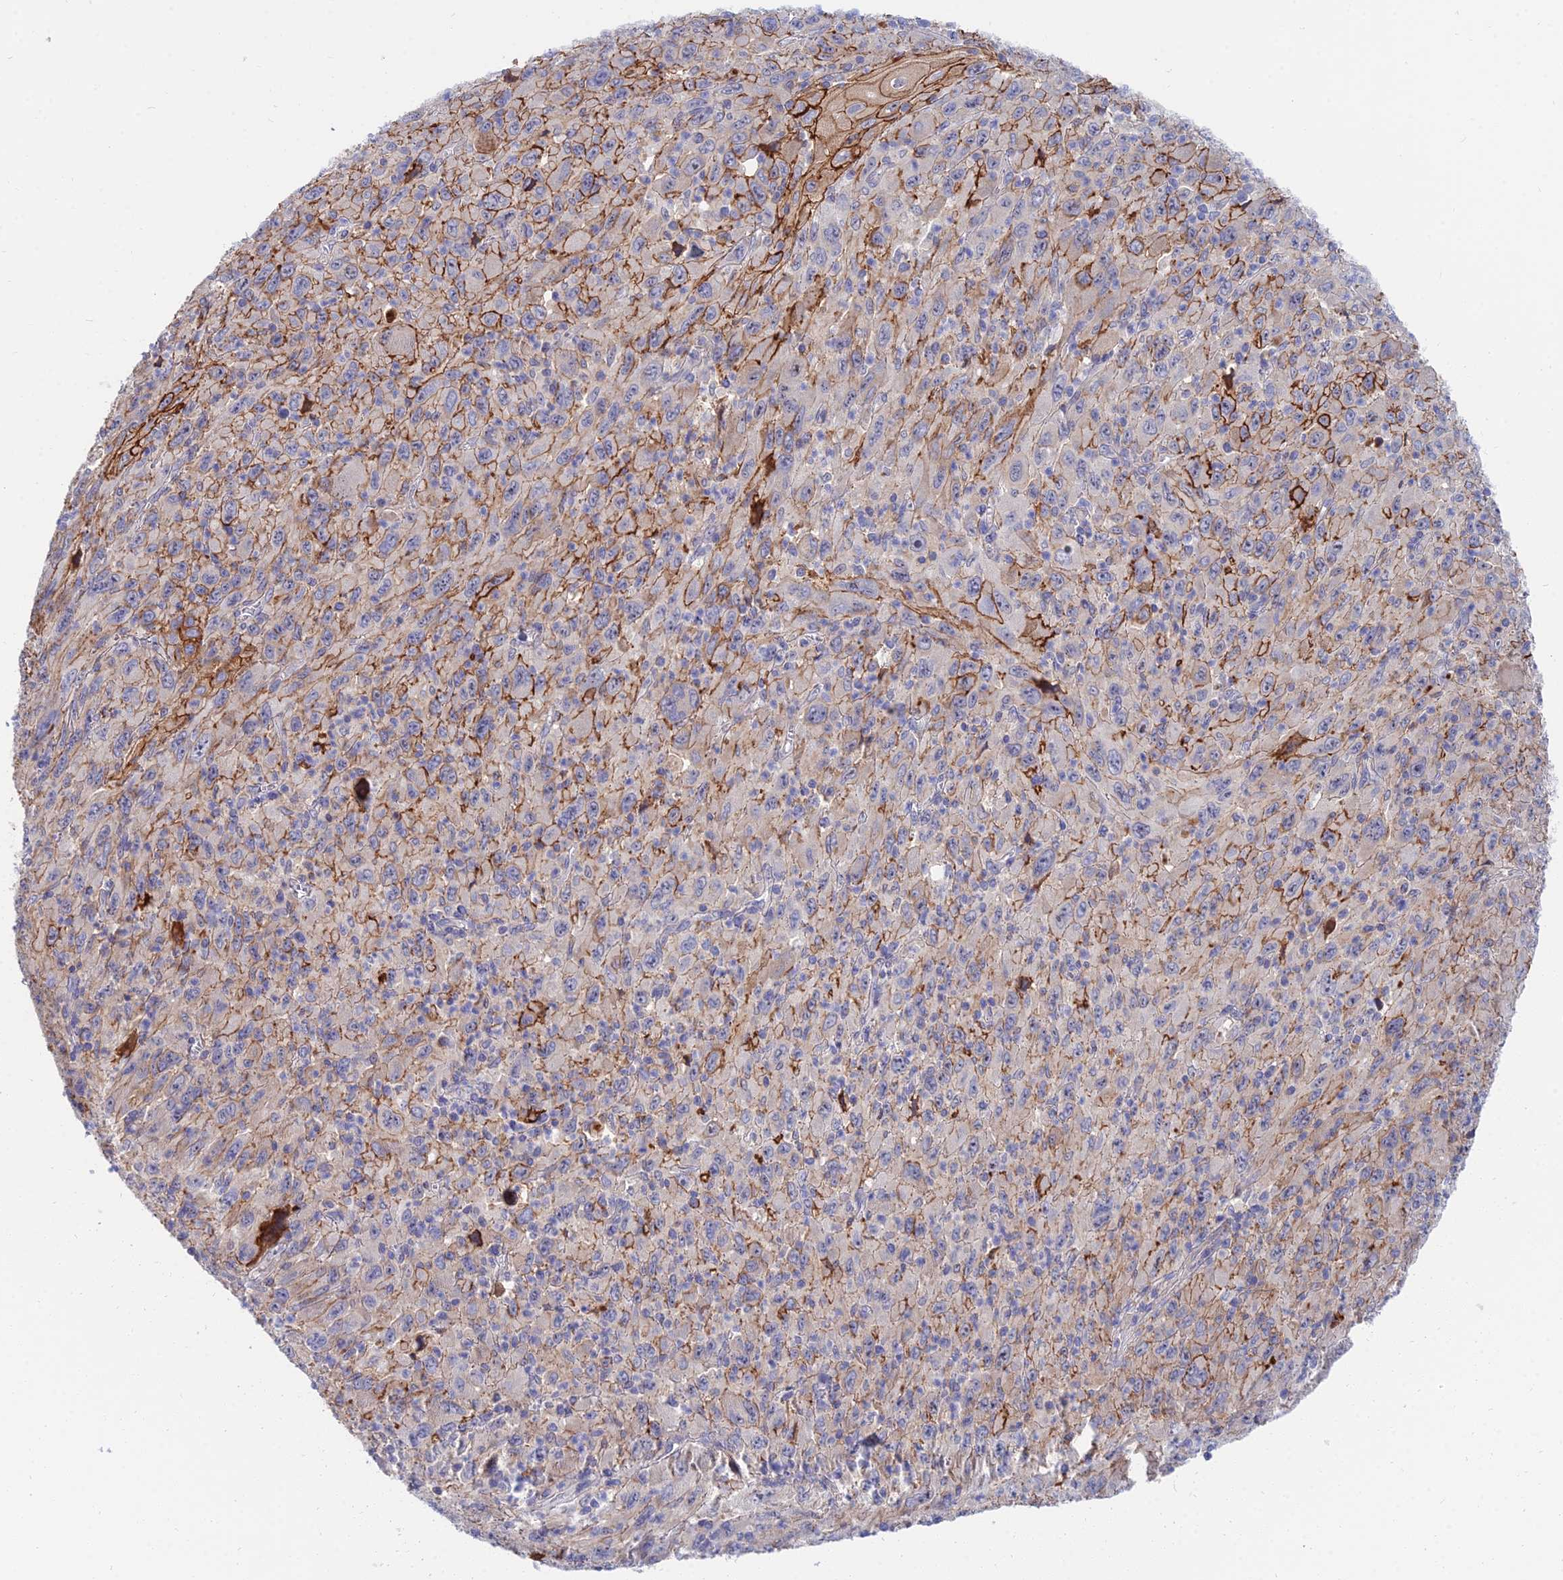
{"staining": {"intensity": "moderate", "quantity": "25%-75%", "location": "cytoplasmic/membranous"}, "tissue": "melanoma", "cell_type": "Tumor cells", "image_type": "cancer", "snomed": [{"axis": "morphology", "description": "Malignant melanoma, Metastatic site"}, {"axis": "topography", "description": "Skin"}], "caption": "Tumor cells reveal moderate cytoplasmic/membranous staining in about 25%-75% of cells in malignant melanoma (metastatic site).", "gene": "TRIM43B", "patient": {"sex": "female", "age": 56}}